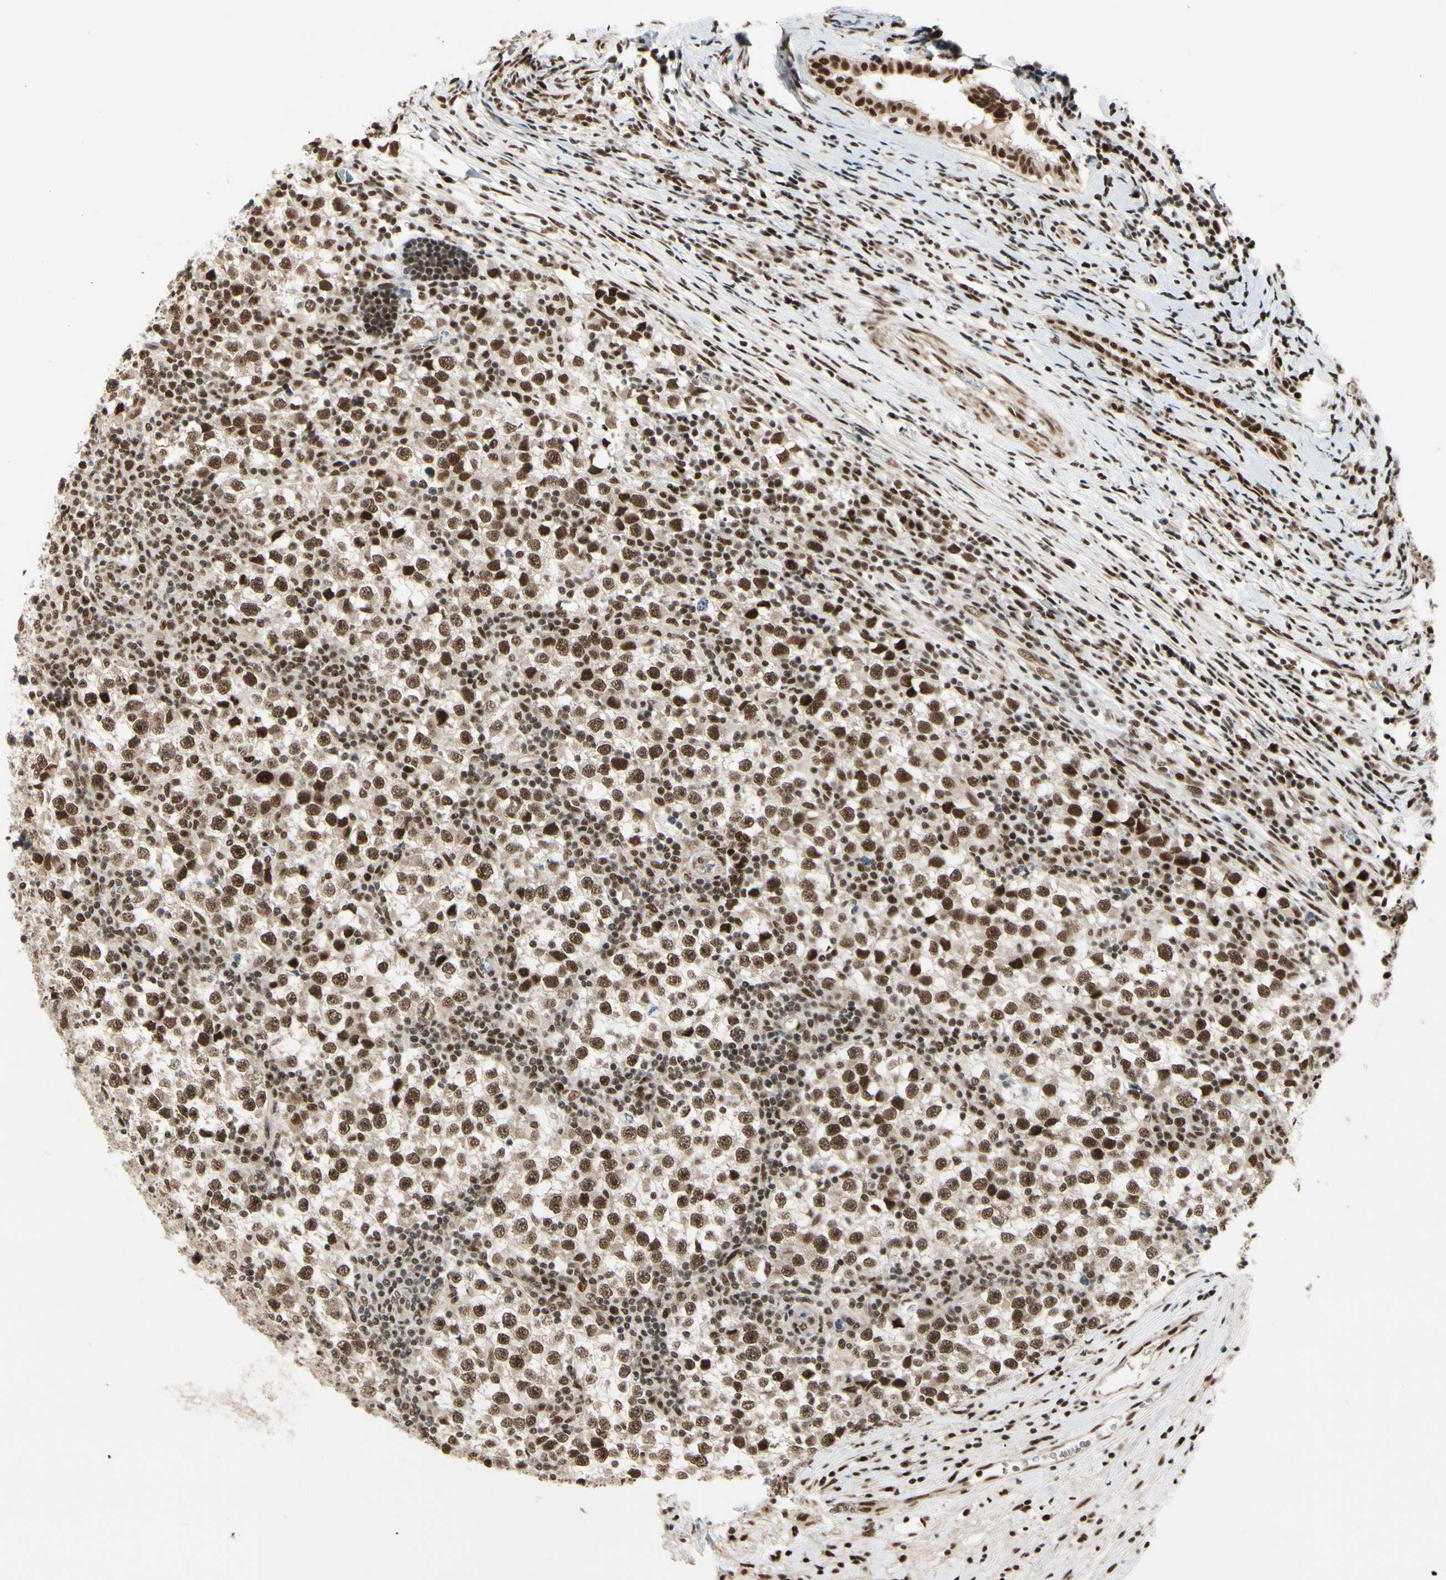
{"staining": {"intensity": "moderate", "quantity": ">75%", "location": "nuclear"}, "tissue": "testis cancer", "cell_type": "Tumor cells", "image_type": "cancer", "snomed": [{"axis": "morphology", "description": "Seminoma, NOS"}, {"axis": "topography", "description": "Testis"}], "caption": "Testis seminoma stained with DAB immunohistochemistry (IHC) demonstrates medium levels of moderate nuclear staining in approximately >75% of tumor cells.", "gene": "CHAMP1", "patient": {"sex": "male", "age": 65}}